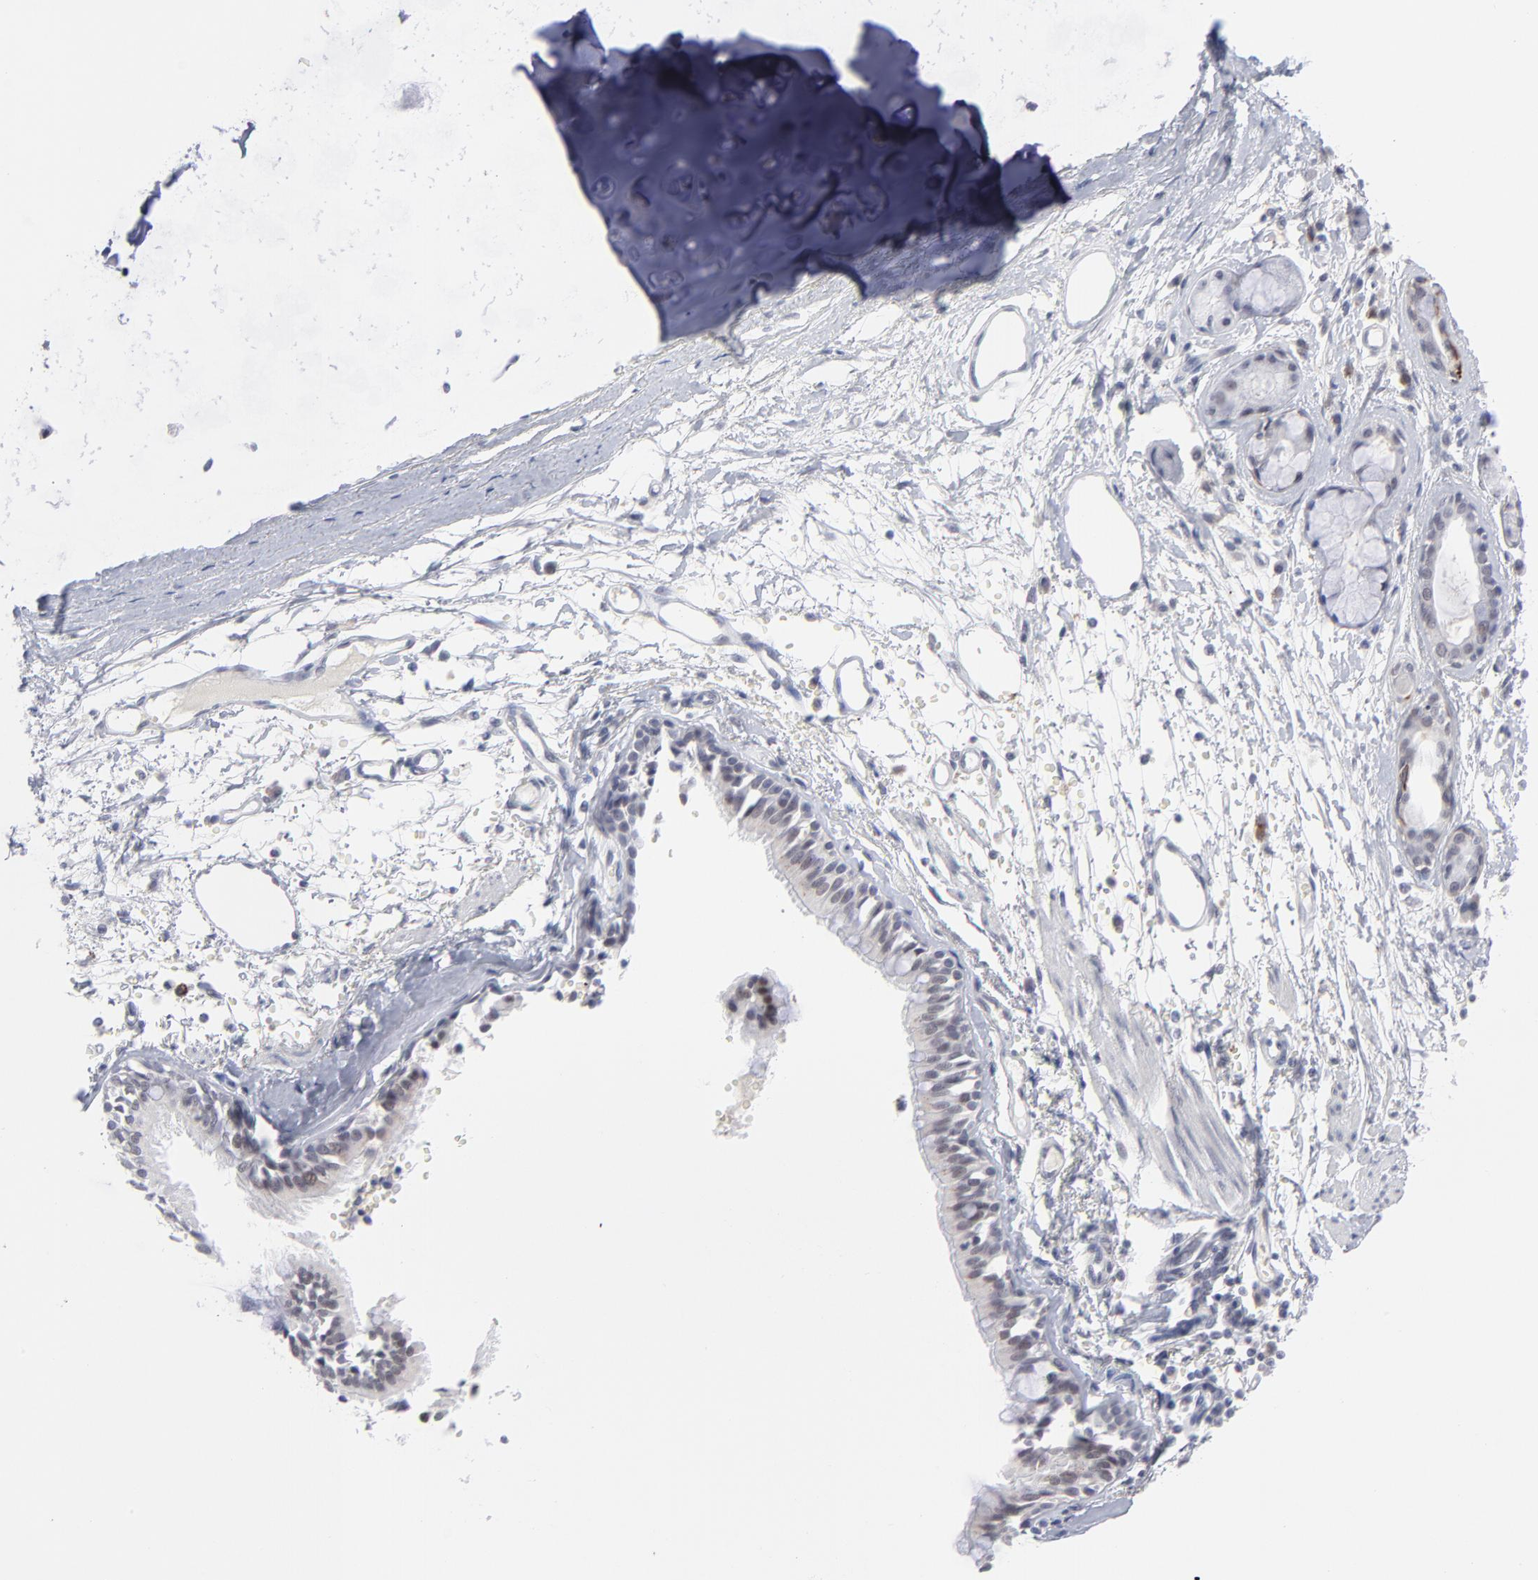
{"staining": {"intensity": "weak", "quantity": ">75%", "location": "nuclear"}, "tissue": "bronchus", "cell_type": "Respiratory epithelial cells", "image_type": "normal", "snomed": [{"axis": "morphology", "description": "Normal tissue, NOS"}, {"axis": "topography", "description": "Bronchus"}, {"axis": "topography", "description": "Lung"}], "caption": "Protein analysis of normal bronchus exhibits weak nuclear positivity in approximately >75% of respiratory epithelial cells.", "gene": "CCR2", "patient": {"sex": "female", "age": 56}}